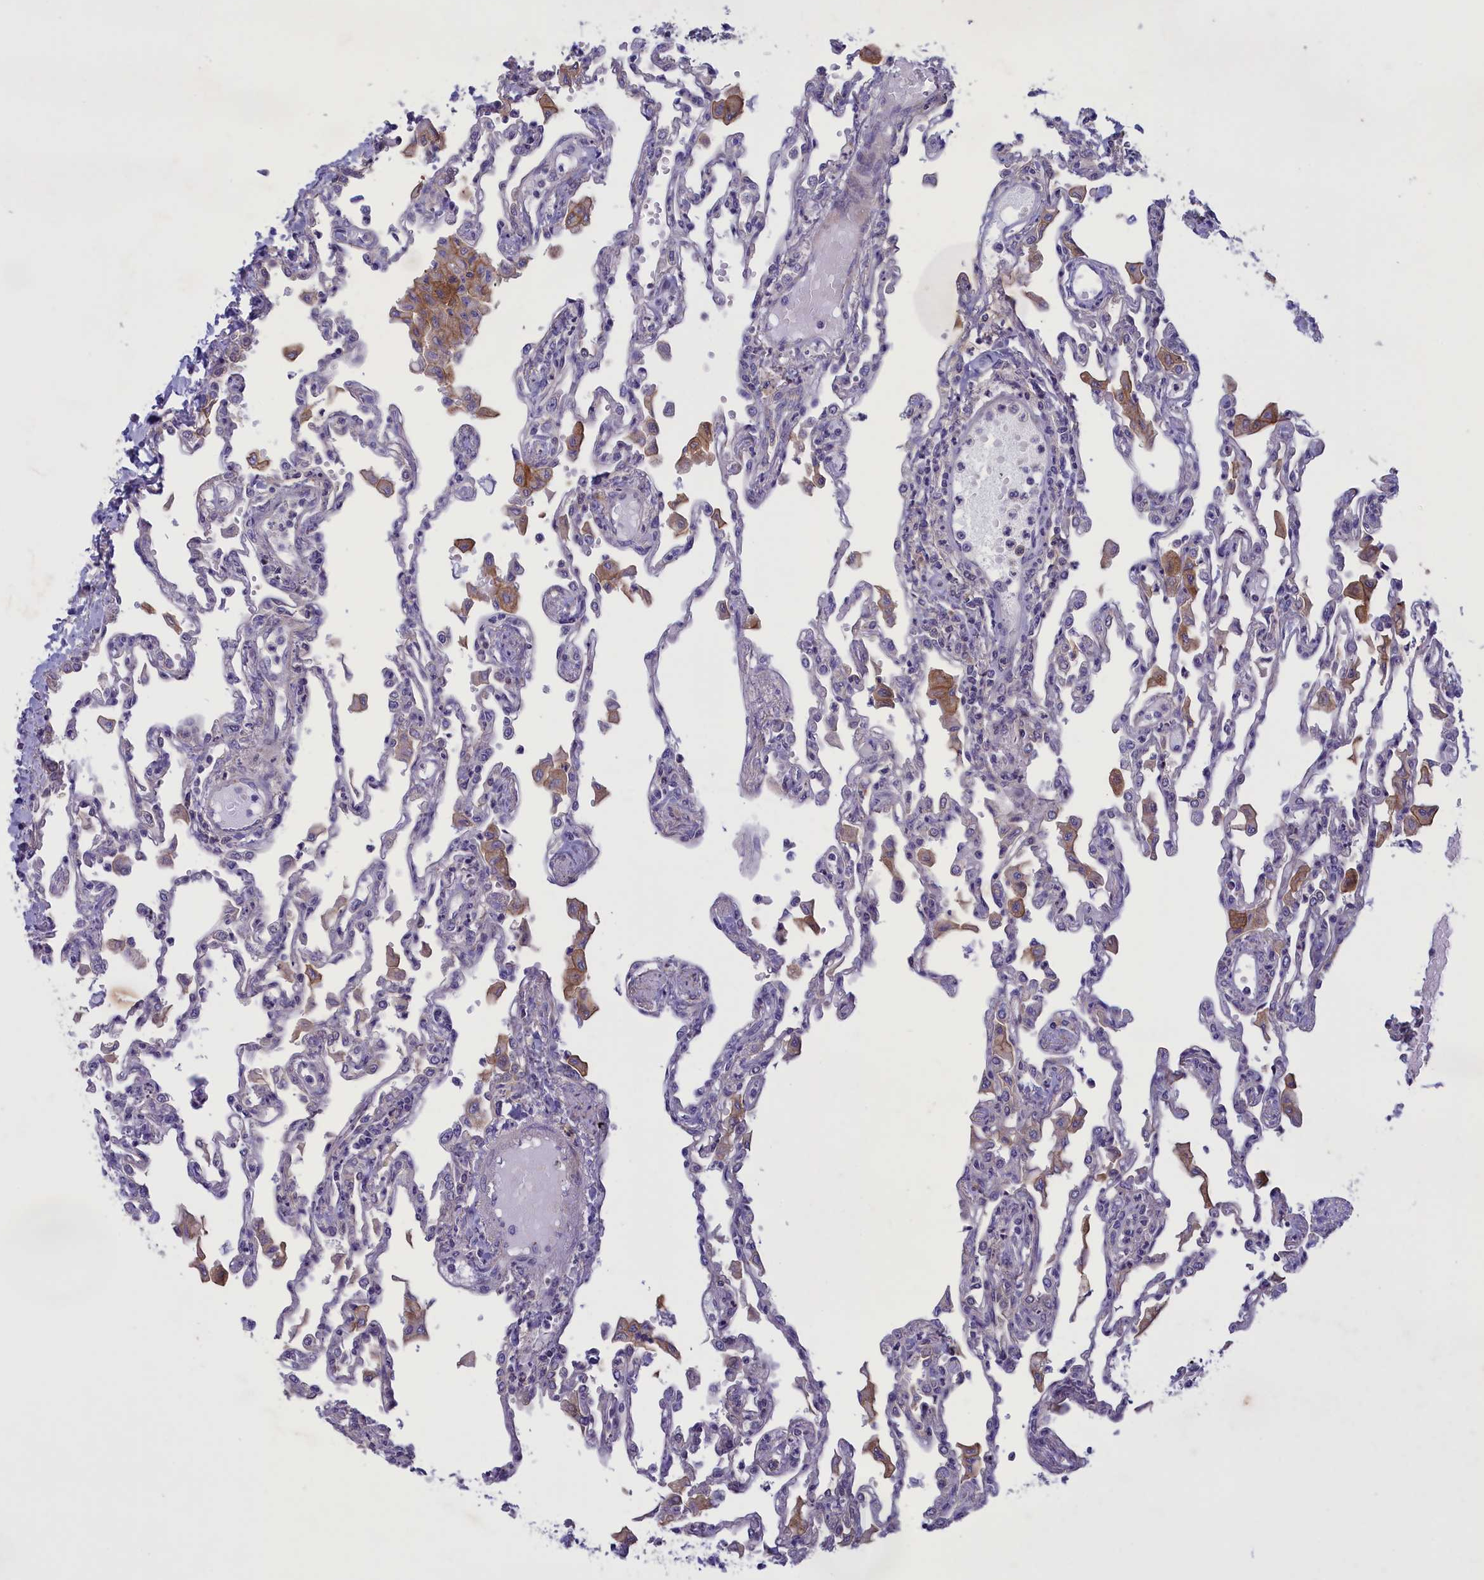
{"staining": {"intensity": "negative", "quantity": "none", "location": "none"}, "tissue": "lung", "cell_type": "Alveolar cells", "image_type": "normal", "snomed": [{"axis": "morphology", "description": "Normal tissue, NOS"}, {"axis": "topography", "description": "Bronchus"}, {"axis": "topography", "description": "Lung"}], "caption": "Immunohistochemistry image of benign lung stained for a protein (brown), which reveals no staining in alveolar cells.", "gene": "CORO2A", "patient": {"sex": "female", "age": 49}}